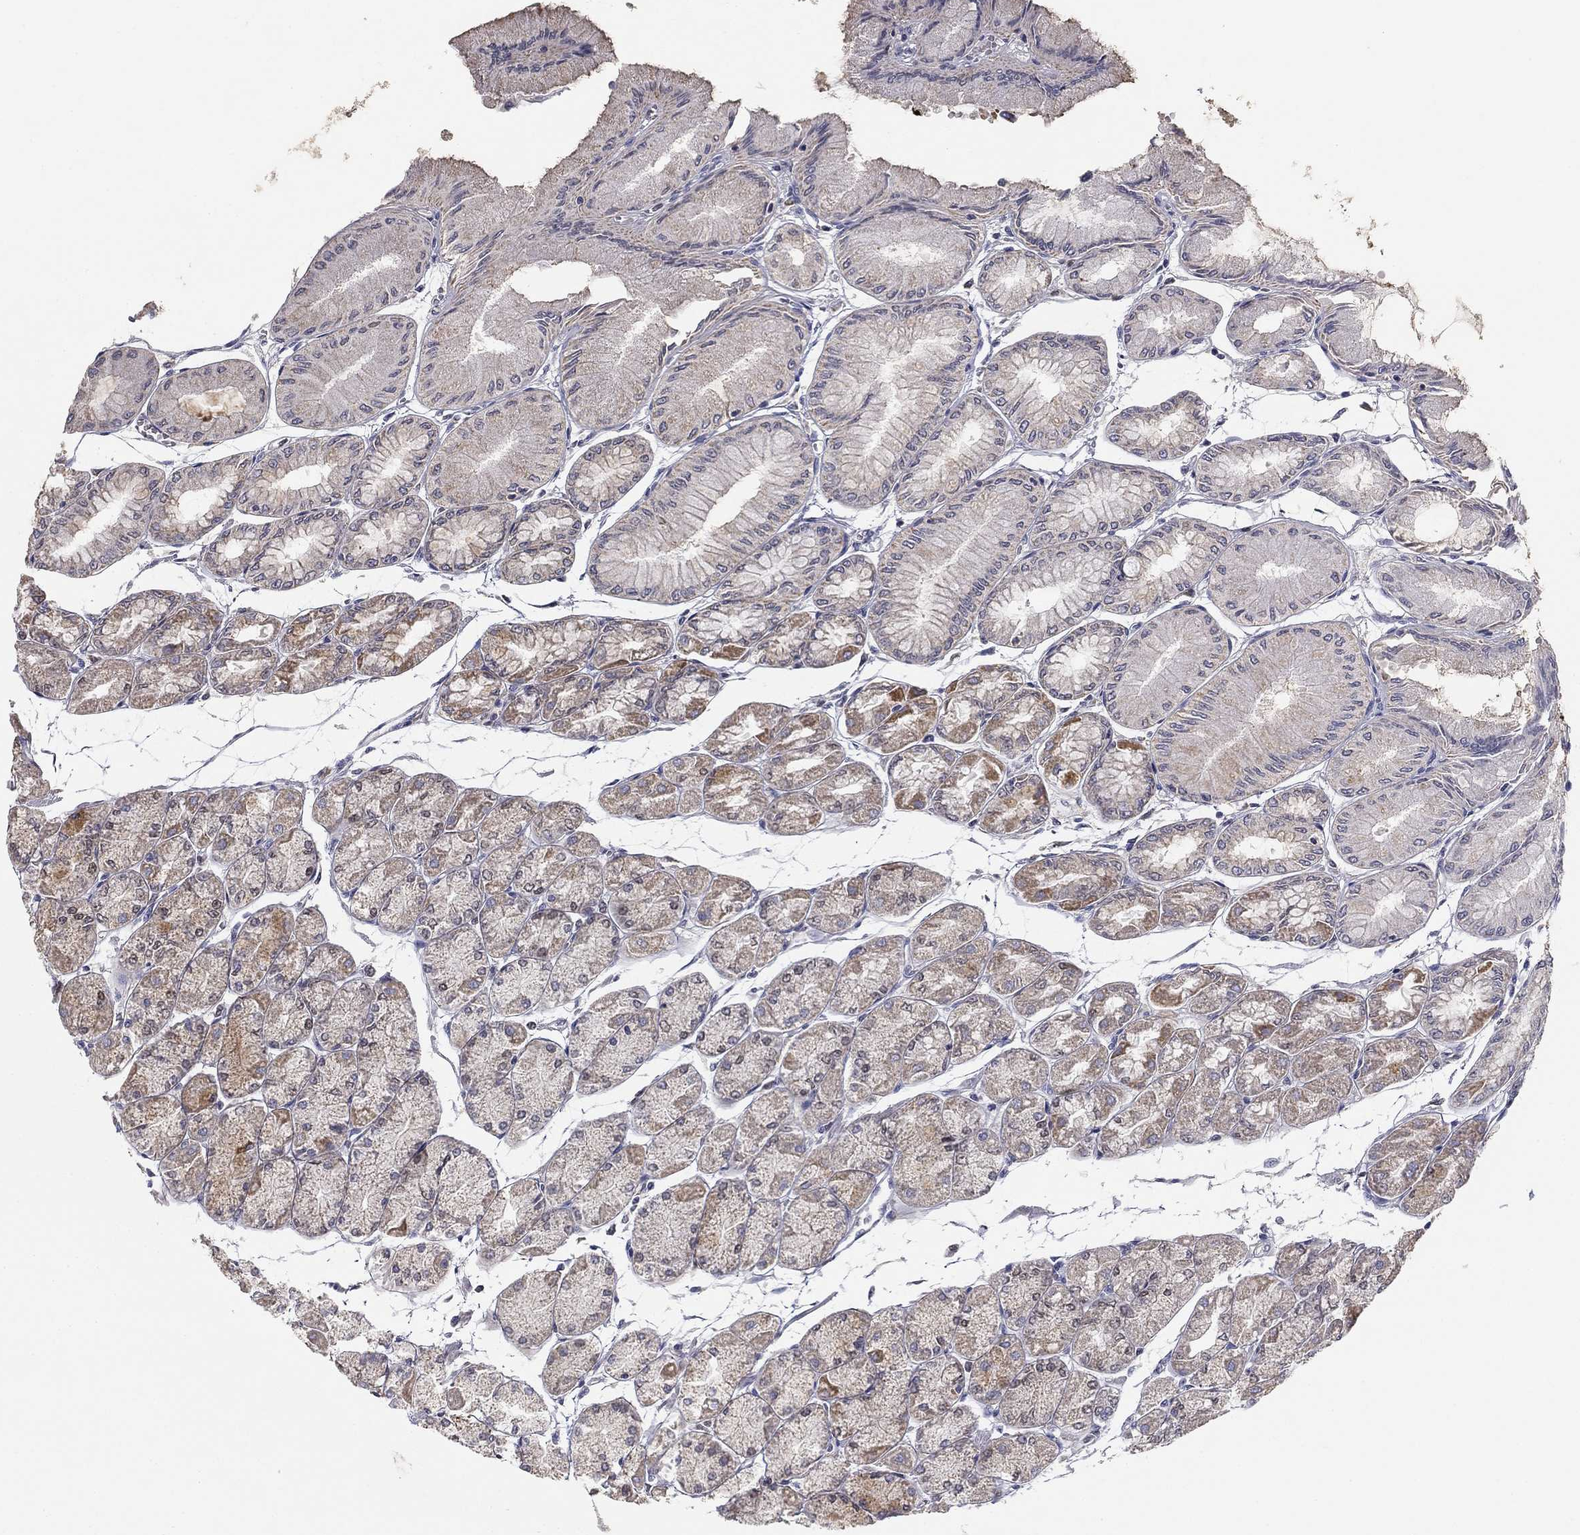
{"staining": {"intensity": "moderate", "quantity": "<25%", "location": "cytoplasmic/membranous"}, "tissue": "stomach", "cell_type": "Glandular cells", "image_type": "normal", "snomed": [{"axis": "morphology", "description": "Normal tissue, NOS"}, {"axis": "topography", "description": "Stomach, upper"}], "caption": "Immunohistochemical staining of unremarkable stomach shows <25% levels of moderate cytoplasmic/membranous protein expression in approximately <25% of glandular cells. (Stains: DAB (3,3'-diaminobenzidine) in brown, nuclei in blue, Microscopy: brightfield microscopy at high magnification).", "gene": "SLC2A9", "patient": {"sex": "male", "age": 60}}